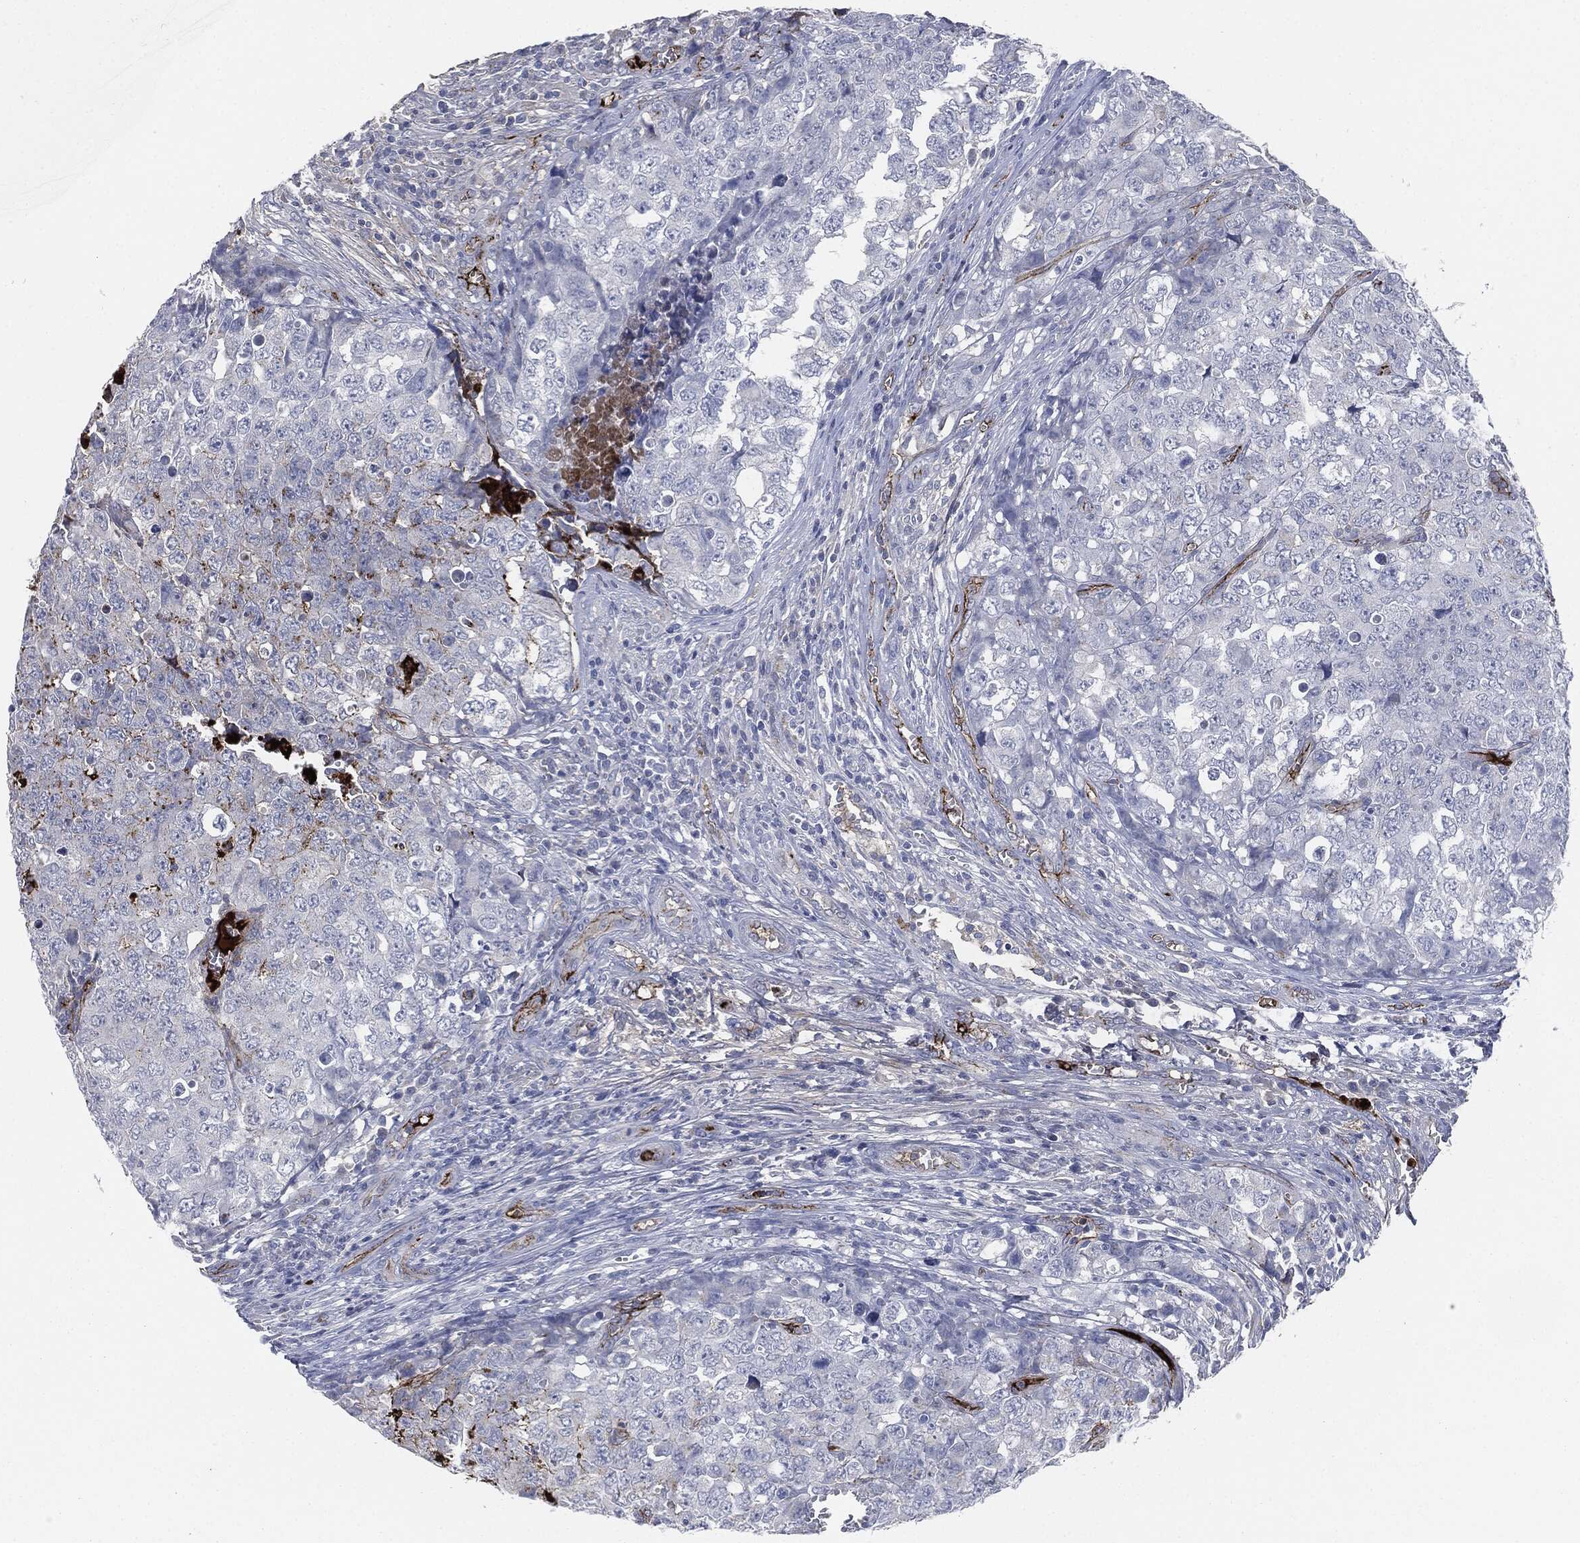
{"staining": {"intensity": "negative", "quantity": "none", "location": "none"}, "tissue": "testis cancer", "cell_type": "Tumor cells", "image_type": "cancer", "snomed": [{"axis": "morphology", "description": "Carcinoma, Embryonal, NOS"}, {"axis": "topography", "description": "Testis"}], "caption": "This is an IHC micrograph of human testis cancer. There is no staining in tumor cells.", "gene": "APOB", "patient": {"sex": "male", "age": 23}}